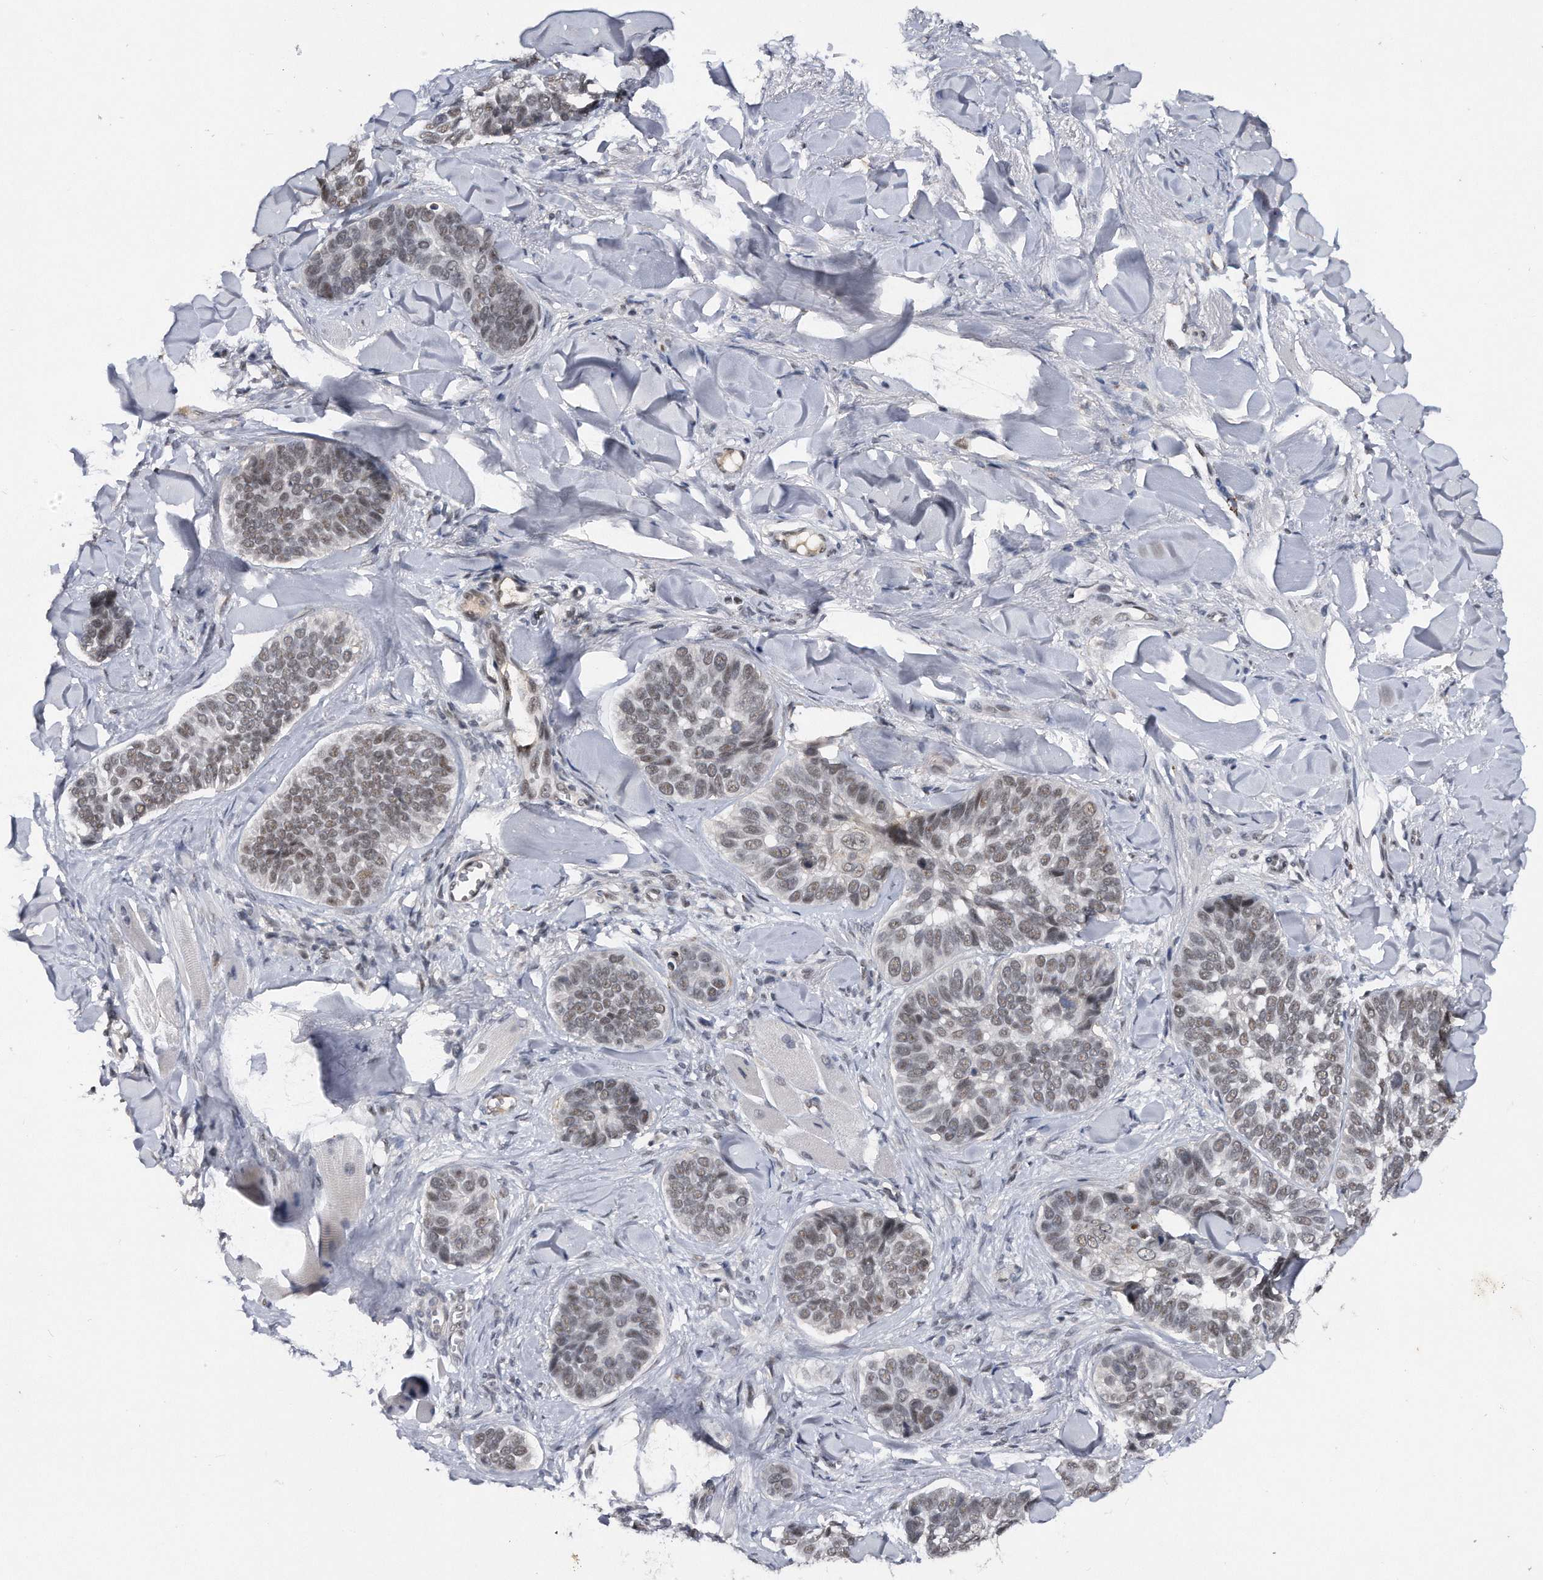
{"staining": {"intensity": "weak", "quantity": ">75%", "location": "nuclear"}, "tissue": "skin cancer", "cell_type": "Tumor cells", "image_type": "cancer", "snomed": [{"axis": "morphology", "description": "Basal cell carcinoma"}, {"axis": "topography", "description": "Skin"}], "caption": "A brown stain highlights weak nuclear staining of a protein in skin cancer (basal cell carcinoma) tumor cells.", "gene": "VIRMA", "patient": {"sex": "male", "age": 62}}